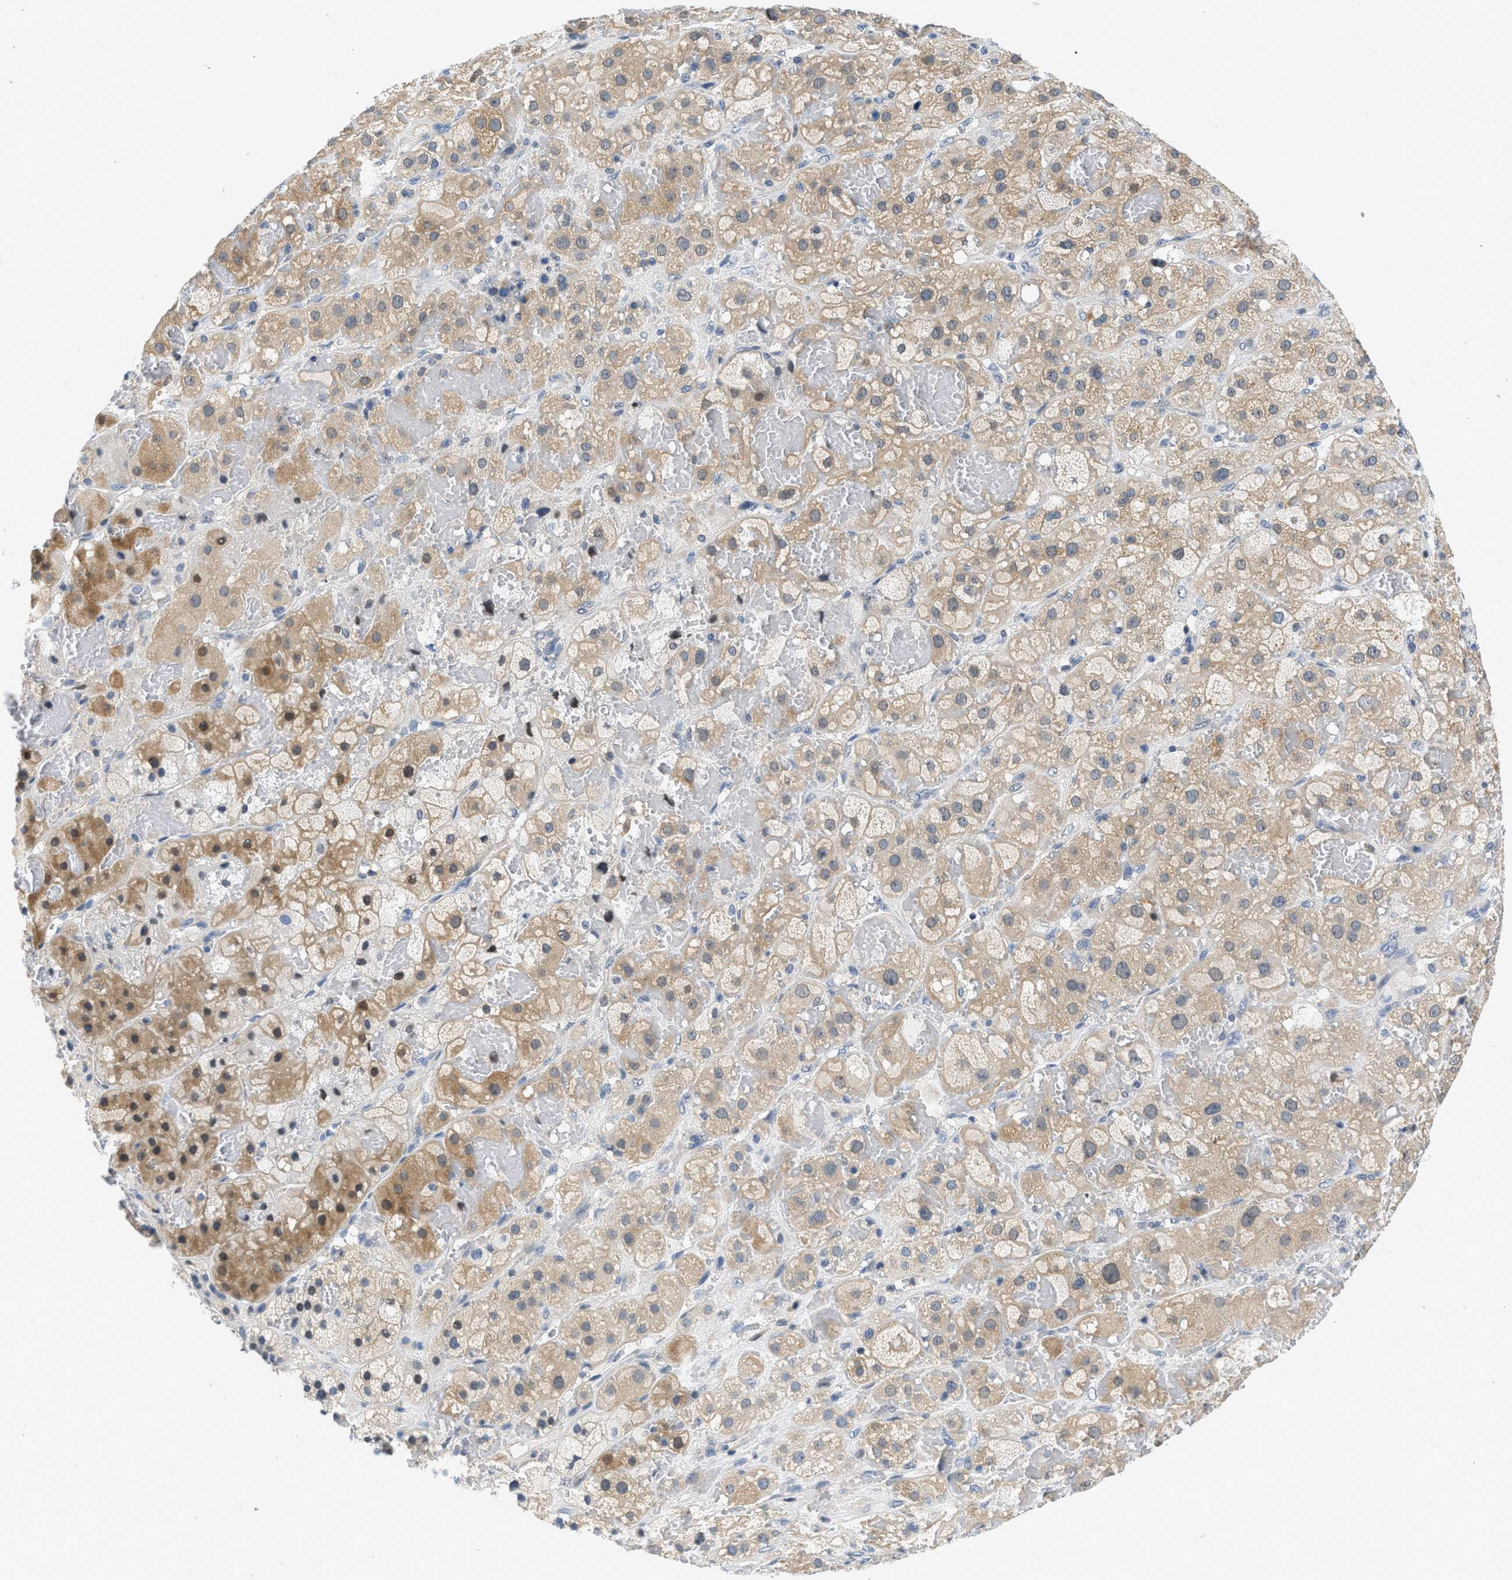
{"staining": {"intensity": "moderate", "quantity": "<25%", "location": "cytoplasmic/membranous,nuclear"}, "tissue": "adrenal gland", "cell_type": "Glandular cells", "image_type": "normal", "snomed": [{"axis": "morphology", "description": "Normal tissue, NOS"}, {"axis": "topography", "description": "Adrenal gland"}], "caption": "A low amount of moderate cytoplasmic/membranous,nuclear expression is present in about <25% of glandular cells in normal adrenal gland. The protein is shown in brown color, while the nuclei are stained blue.", "gene": "OLIG3", "patient": {"sex": "female", "age": 47}}